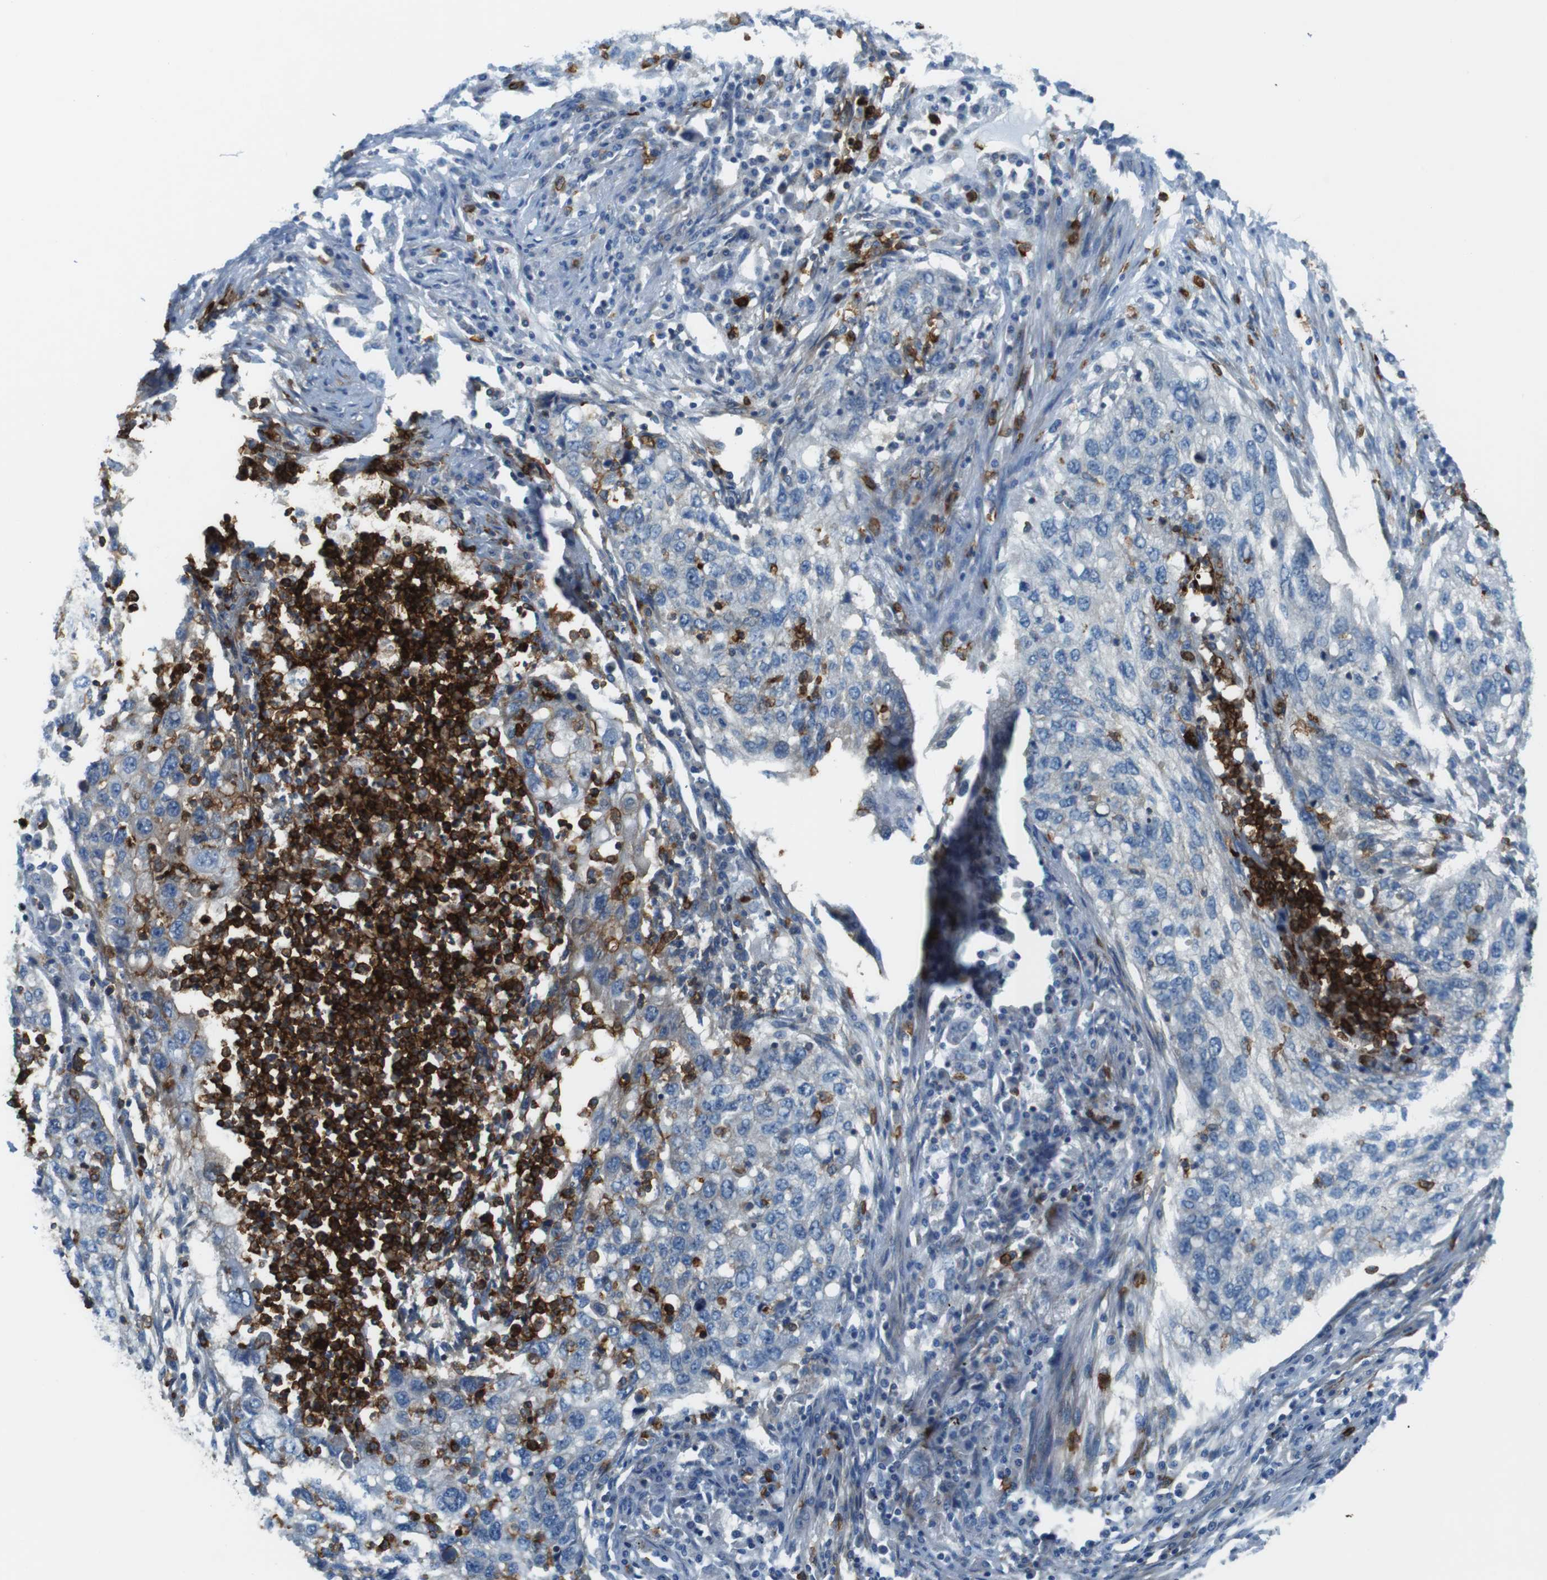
{"staining": {"intensity": "negative", "quantity": "none", "location": "none"}, "tissue": "lung cancer", "cell_type": "Tumor cells", "image_type": "cancer", "snomed": [{"axis": "morphology", "description": "Squamous cell carcinoma, NOS"}, {"axis": "topography", "description": "Lung"}], "caption": "Tumor cells are negative for protein expression in human squamous cell carcinoma (lung).", "gene": "EMP2", "patient": {"sex": "female", "age": 63}}